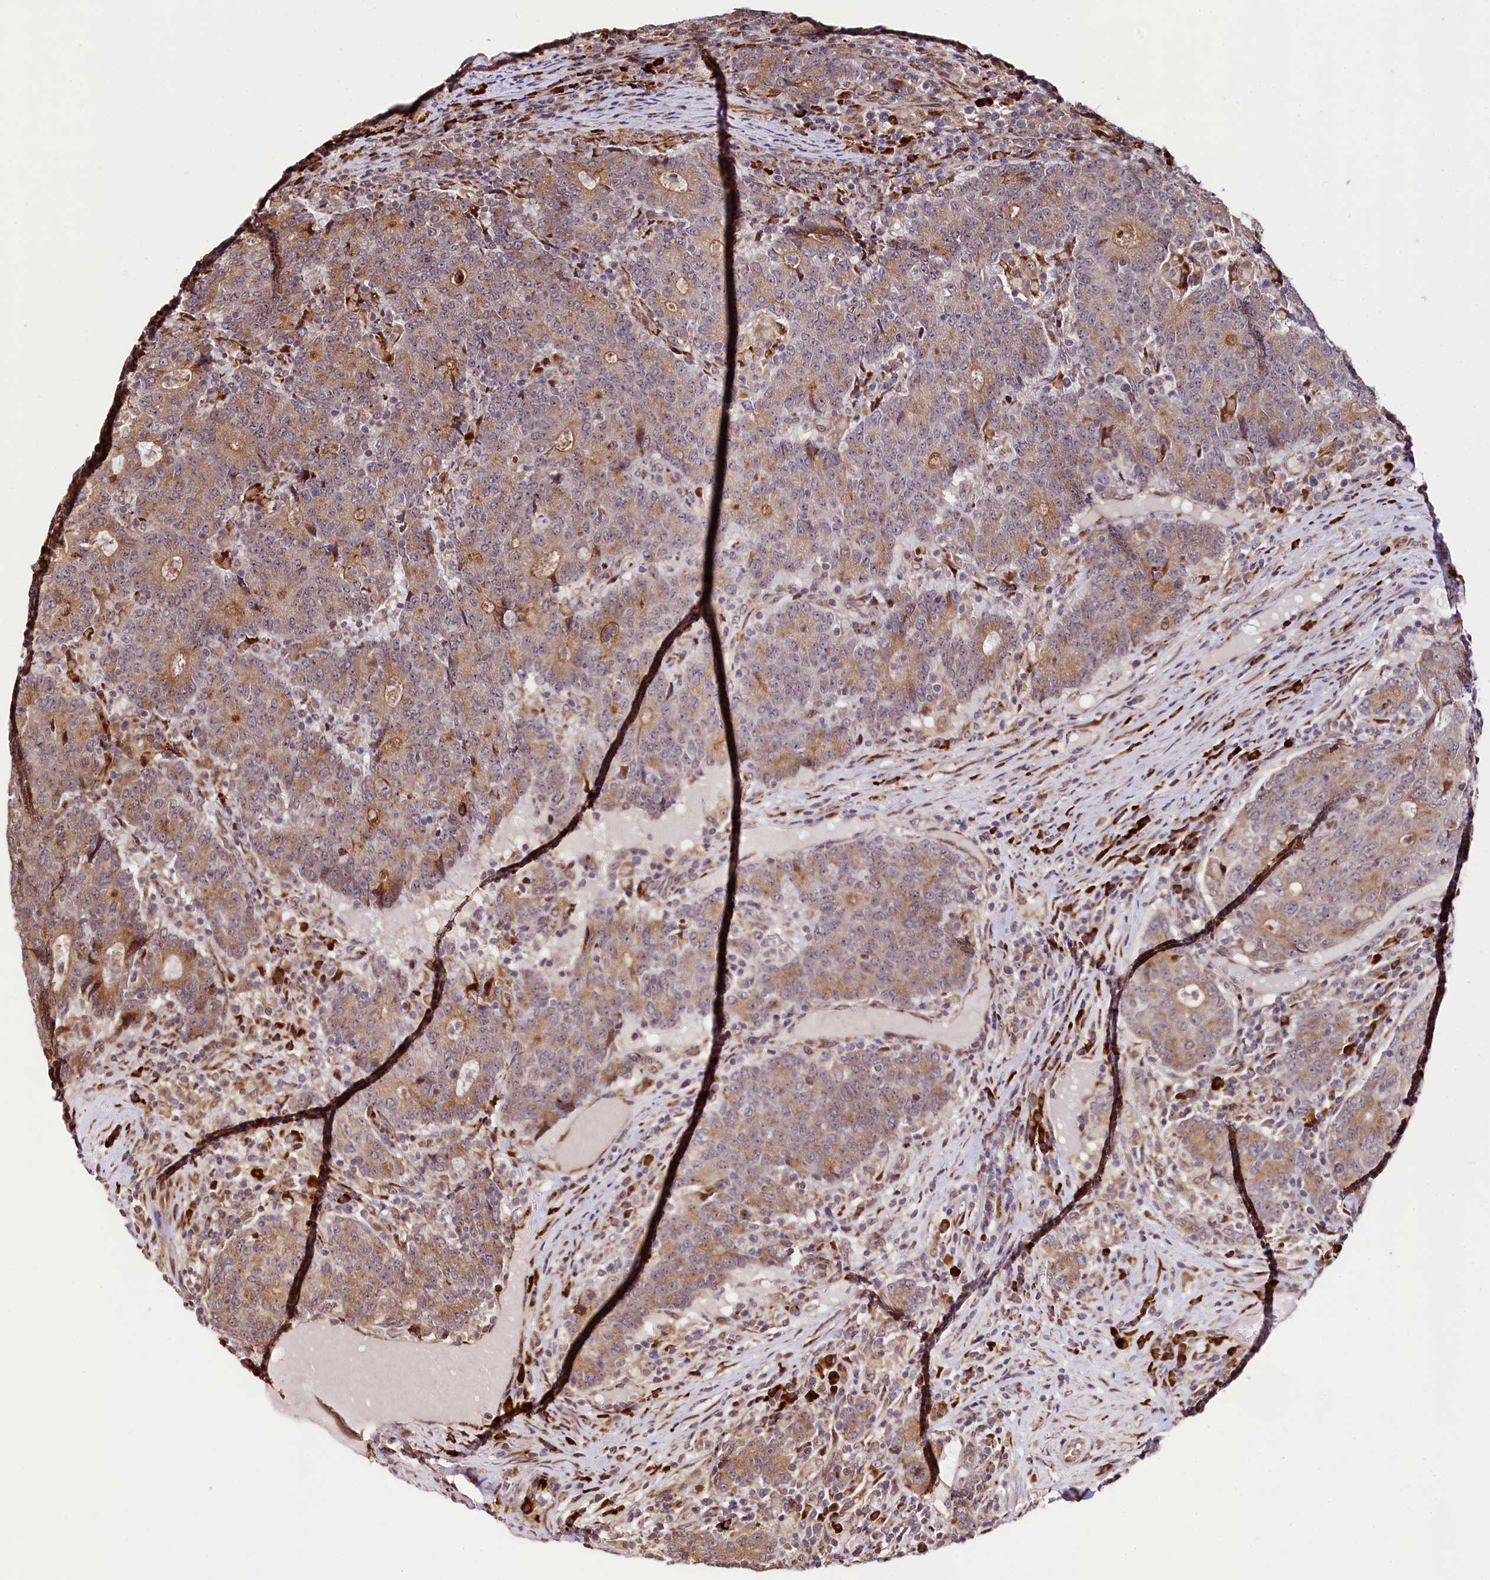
{"staining": {"intensity": "moderate", "quantity": "25%-75%", "location": "cytoplasmic/membranous"}, "tissue": "colorectal cancer", "cell_type": "Tumor cells", "image_type": "cancer", "snomed": [{"axis": "morphology", "description": "Adenocarcinoma, NOS"}, {"axis": "topography", "description": "Colon"}], "caption": "Immunohistochemical staining of colorectal cancer (adenocarcinoma) reveals medium levels of moderate cytoplasmic/membranous protein staining in approximately 25%-75% of tumor cells. (brown staining indicates protein expression, while blue staining denotes nuclei).", "gene": "C5orf15", "patient": {"sex": "female", "age": 75}}